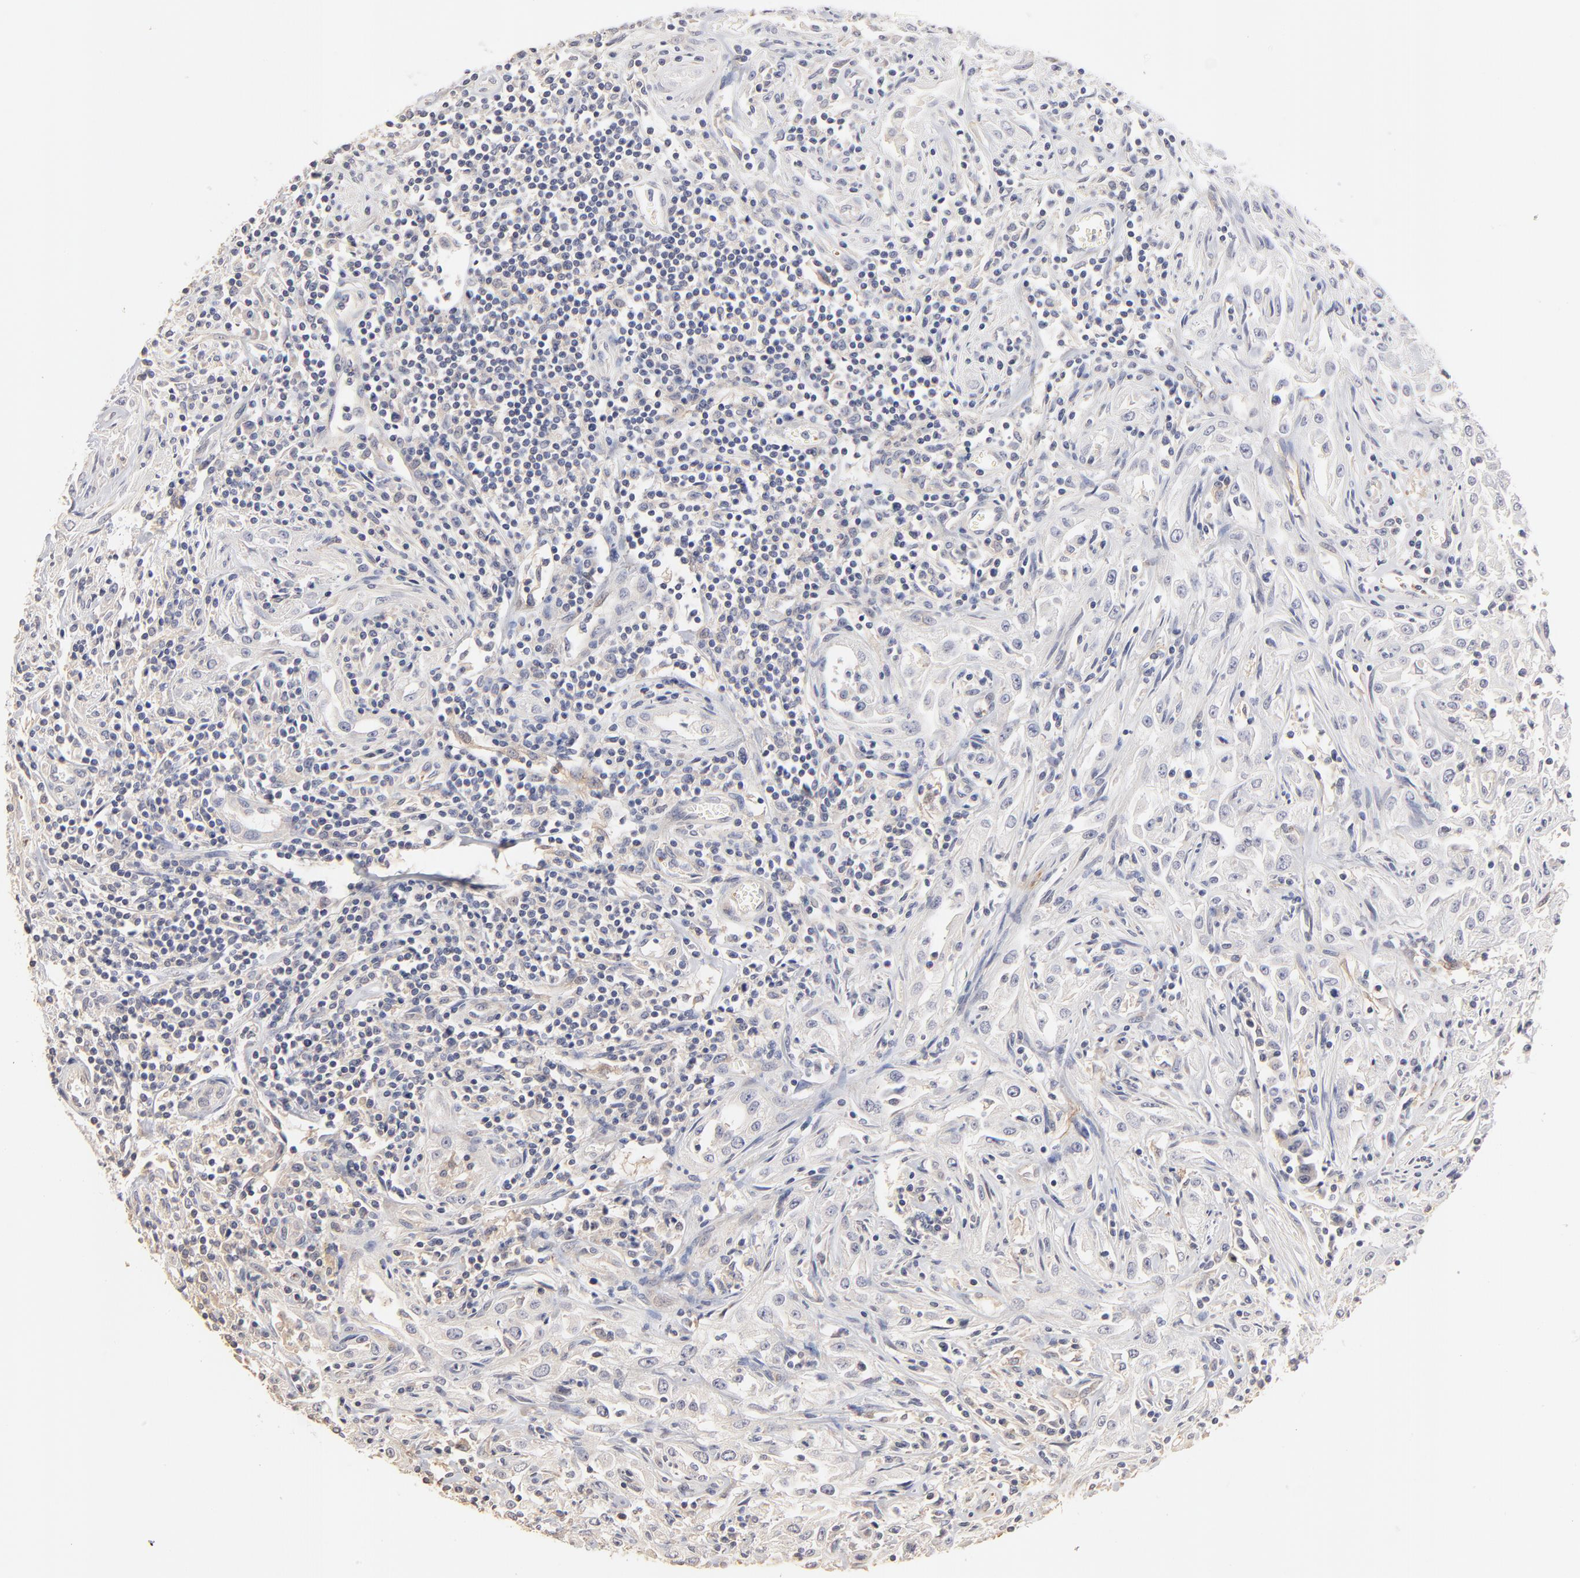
{"staining": {"intensity": "negative", "quantity": "none", "location": "none"}, "tissue": "head and neck cancer", "cell_type": "Tumor cells", "image_type": "cancer", "snomed": [{"axis": "morphology", "description": "Squamous cell carcinoma, NOS"}, {"axis": "morphology", "description": "Squamous cell carcinoma, metastatic, NOS"}, {"axis": "topography", "description": "Lymph node"}, {"axis": "topography", "description": "Salivary gland"}, {"axis": "topography", "description": "Head-Neck"}], "caption": "Immunohistochemistry (IHC) of human head and neck metastatic squamous cell carcinoma shows no expression in tumor cells.", "gene": "ITGA8", "patient": {"sex": "female", "age": 74}}